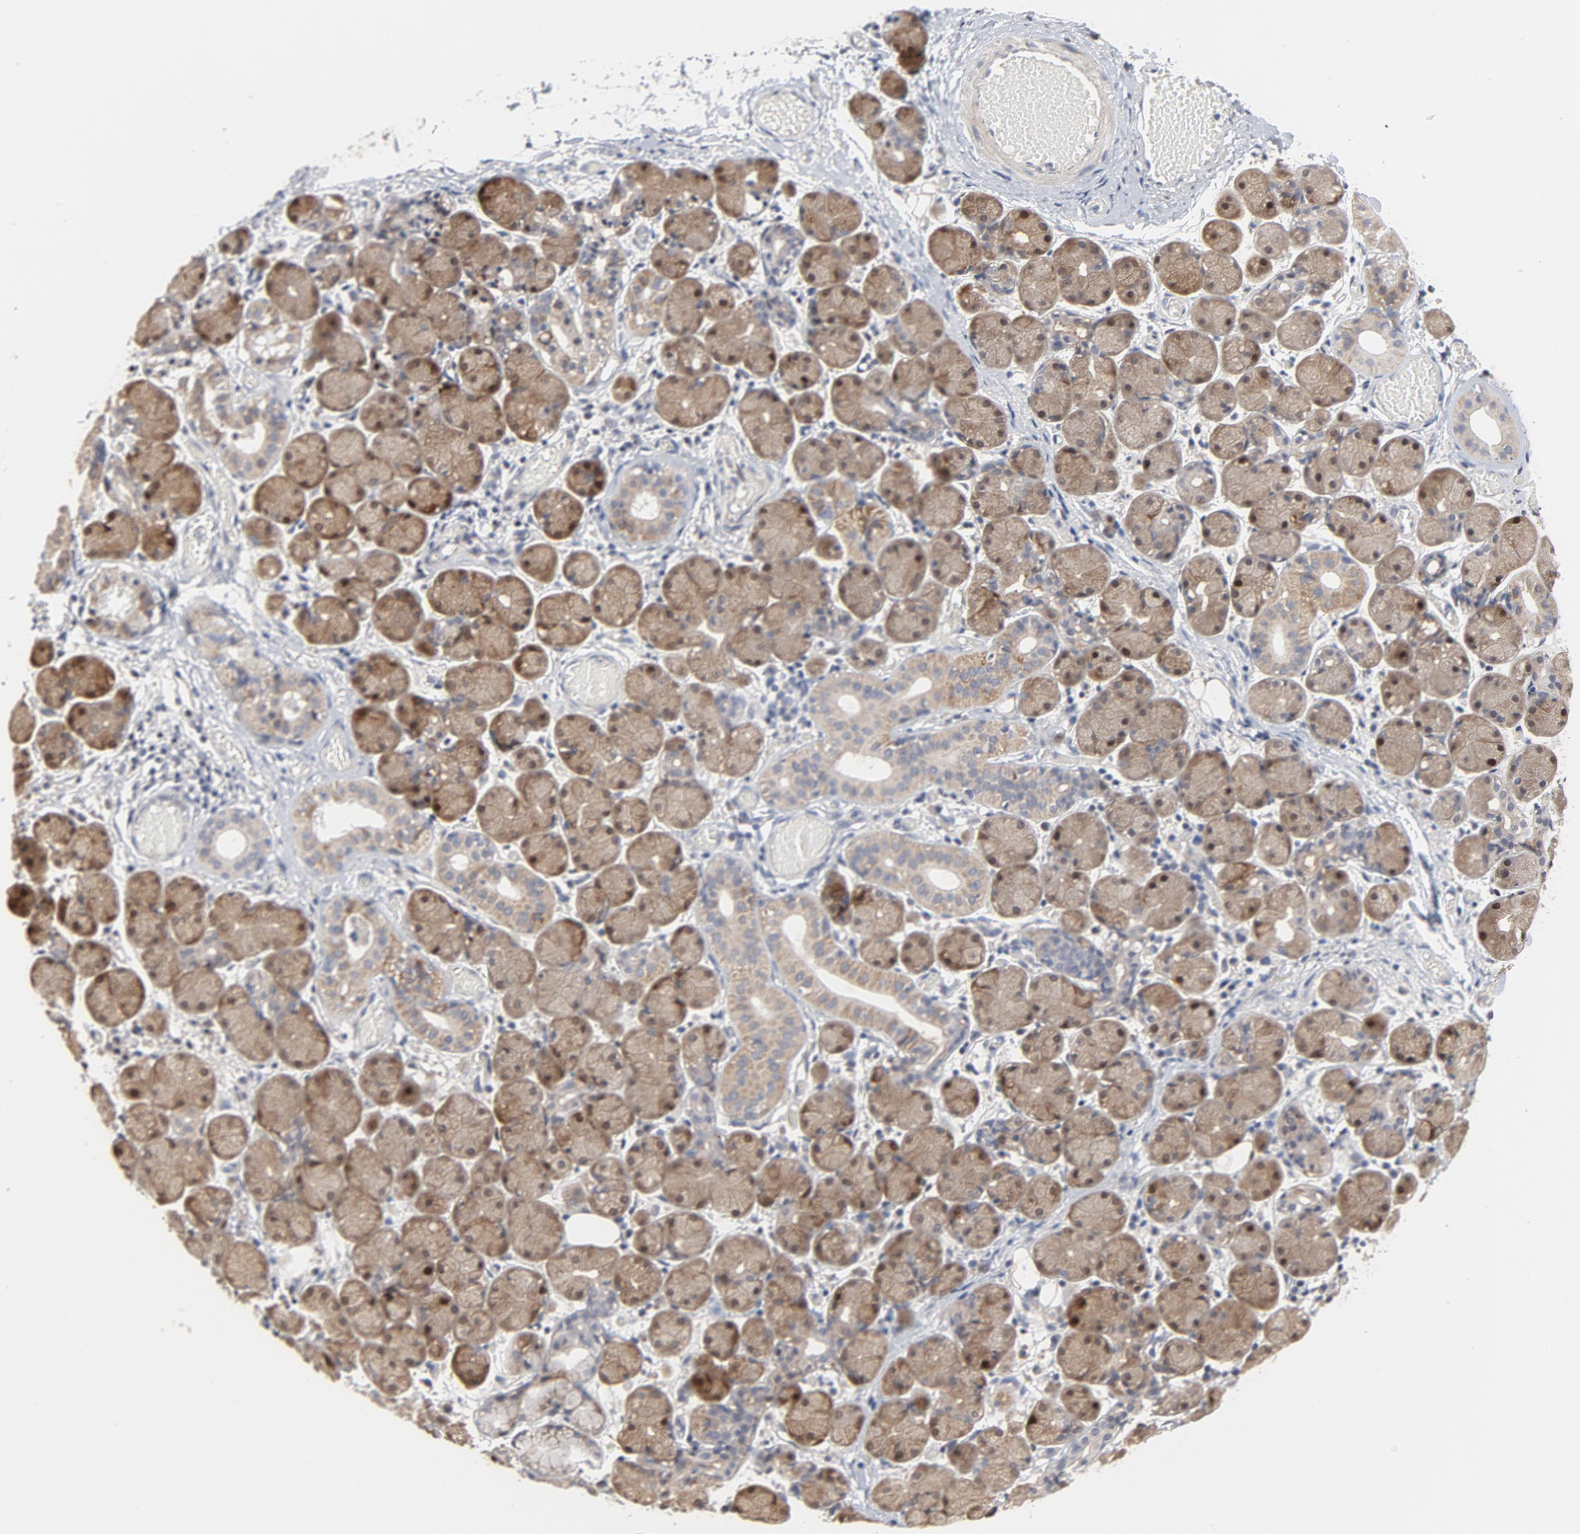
{"staining": {"intensity": "moderate", "quantity": ">75%", "location": "cytoplasmic/membranous,nuclear"}, "tissue": "salivary gland", "cell_type": "Glandular cells", "image_type": "normal", "snomed": [{"axis": "morphology", "description": "Normal tissue, NOS"}, {"axis": "topography", "description": "Salivary gland"}], "caption": "Salivary gland stained with immunohistochemistry (IHC) displays moderate cytoplasmic/membranous,nuclear positivity in about >75% of glandular cells.", "gene": "PPP1R1B", "patient": {"sex": "female", "age": 24}}